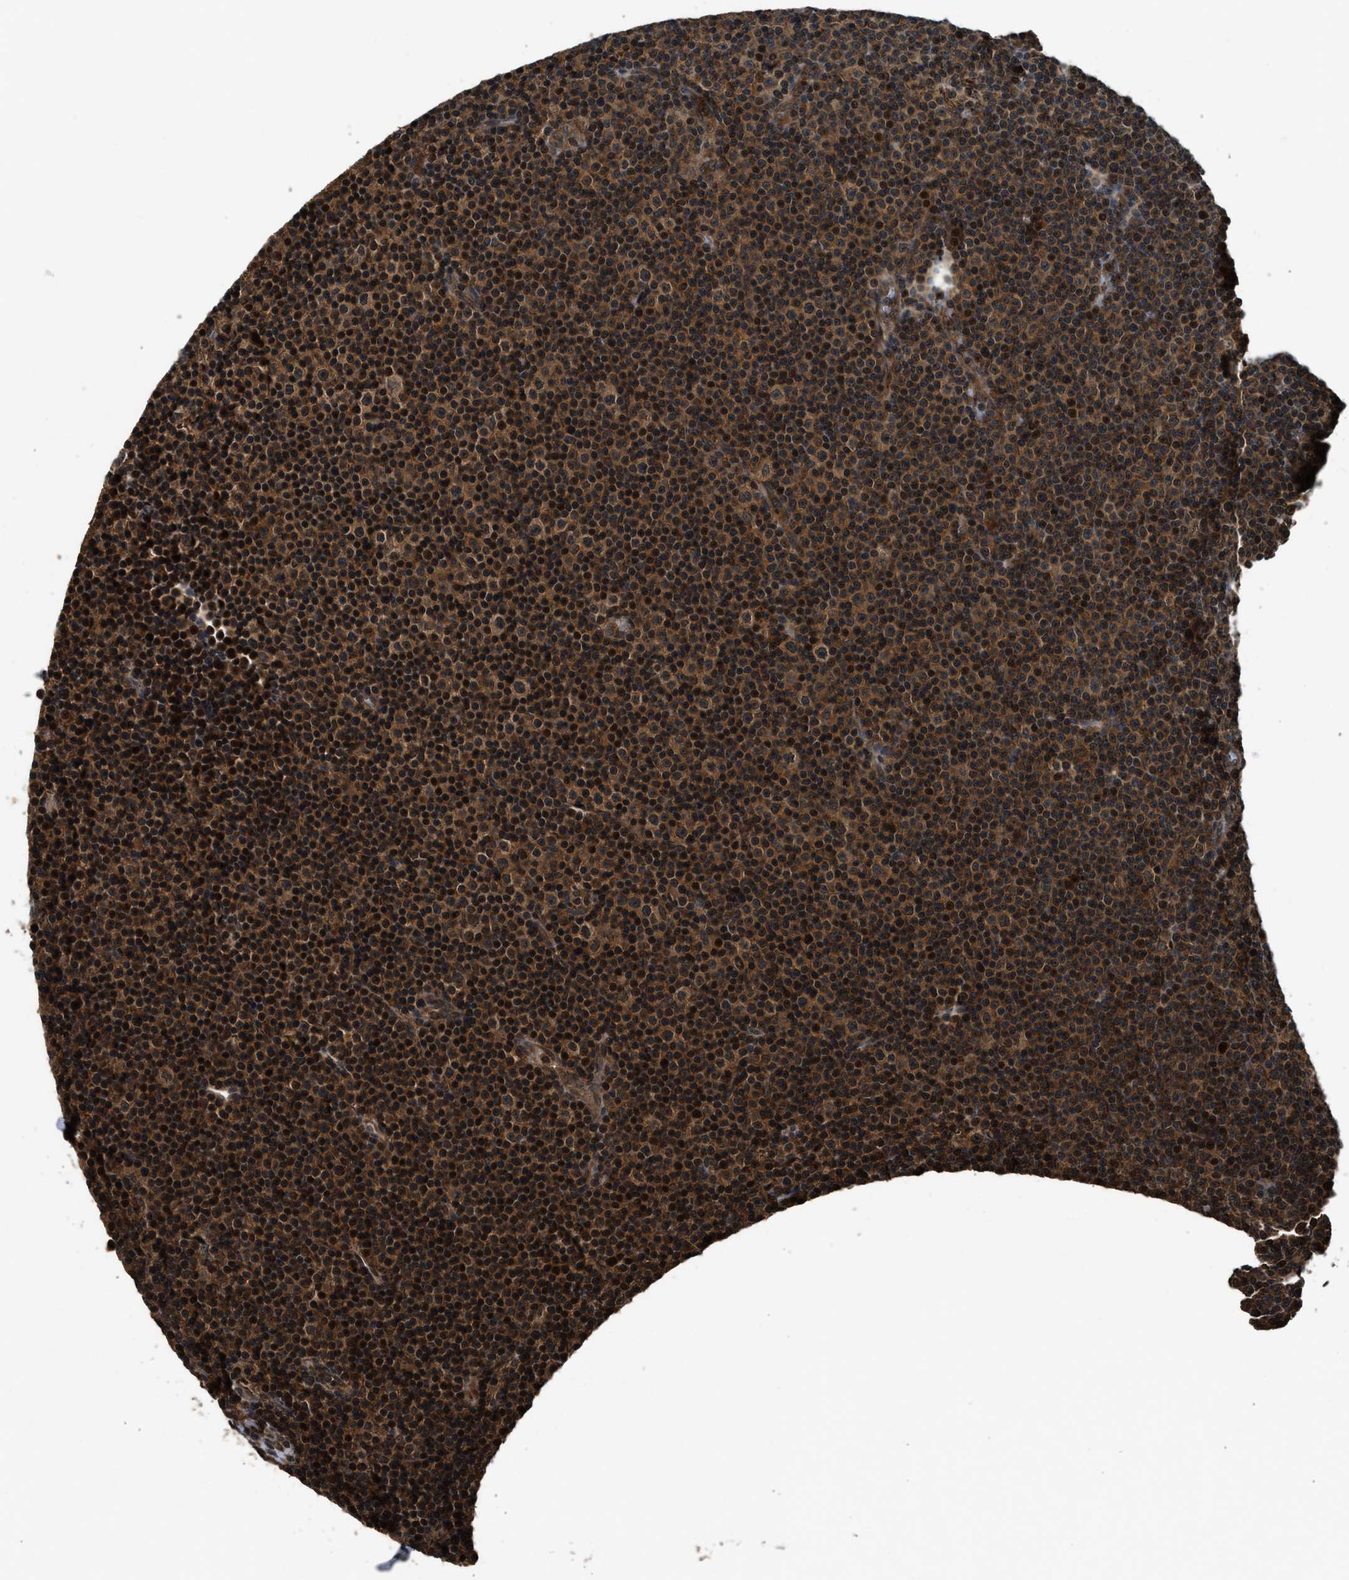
{"staining": {"intensity": "moderate", "quantity": ">75%", "location": "cytoplasmic/membranous"}, "tissue": "lymphoma", "cell_type": "Tumor cells", "image_type": "cancer", "snomed": [{"axis": "morphology", "description": "Malignant lymphoma, non-Hodgkin's type, Low grade"}, {"axis": "topography", "description": "Lymph node"}], "caption": "Approximately >75% of tumor cells in human malignant lymphoma, non-Hodgkin's type (low-grade) demonstrate moderate cytoplasmic/membranous protein expression as visualized by brown immunohistochemical staining.", "gene": "RPS6KB1", "patient": {"sex": "female", "age": 67}}